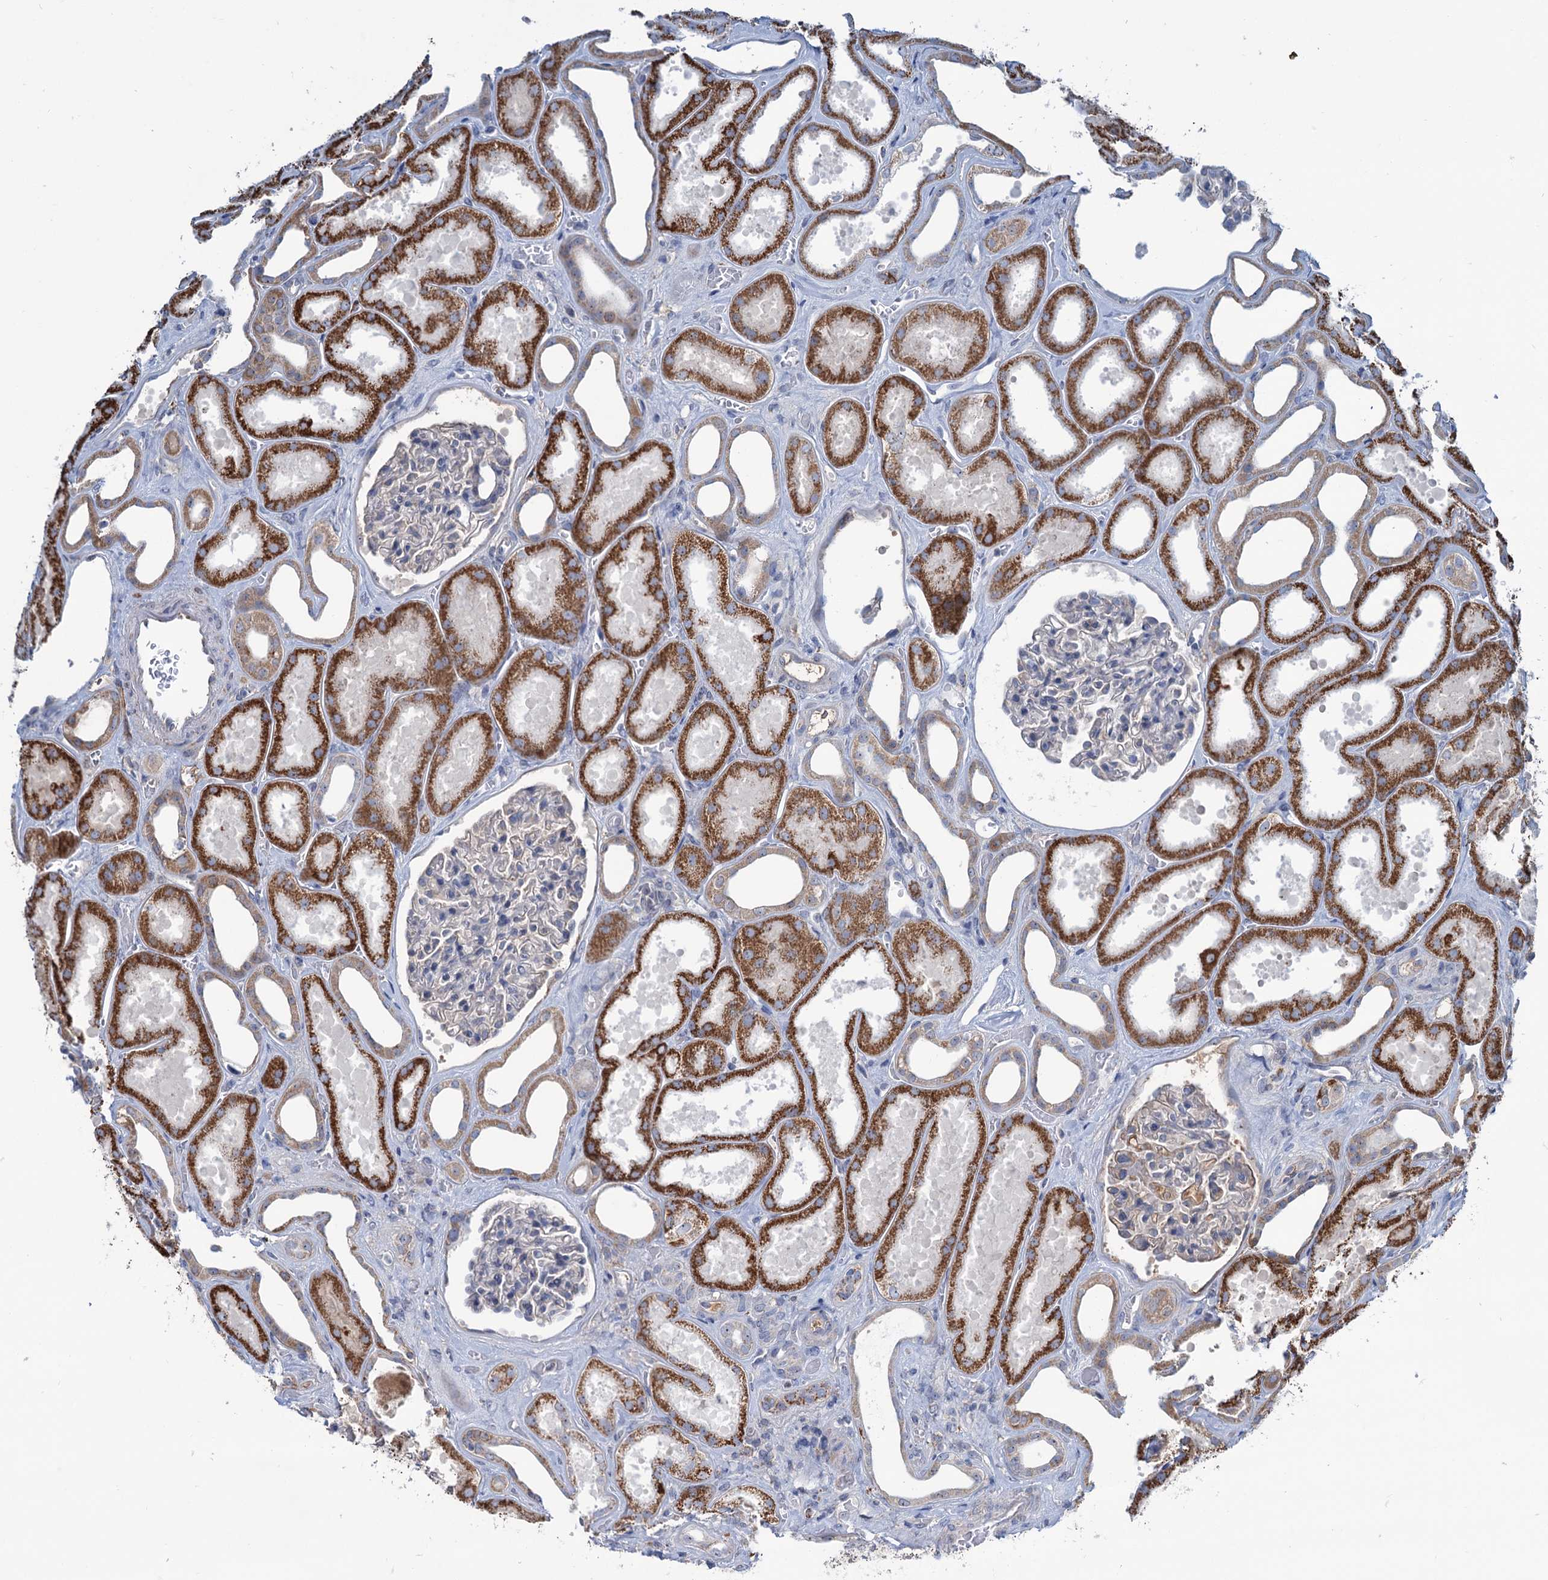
{"staining": {"intensity": "weak", "quantity": "<25%", "location": "cytoplasmic/membranous"}, "tissue": "kidney", "cell_type": "Cells in glomeruli", "image_type": "normal", "snomed": [{"axis": "morphology", "description": "Normal tissue, NOS"}, {"axis": "morphology", "description": "Adenocarcinoma, NOS"}, {"axis": "topography", "description": "Kidney"}], "caption": "IHC micrograph of benign kidney: kidney stained with DAB (3,3'-diaminobenzidine) shows no significant protein positivity in cells in glomeruli.", "gene": "LPIN1", "patient": {"sex": "female", "age": 68}}